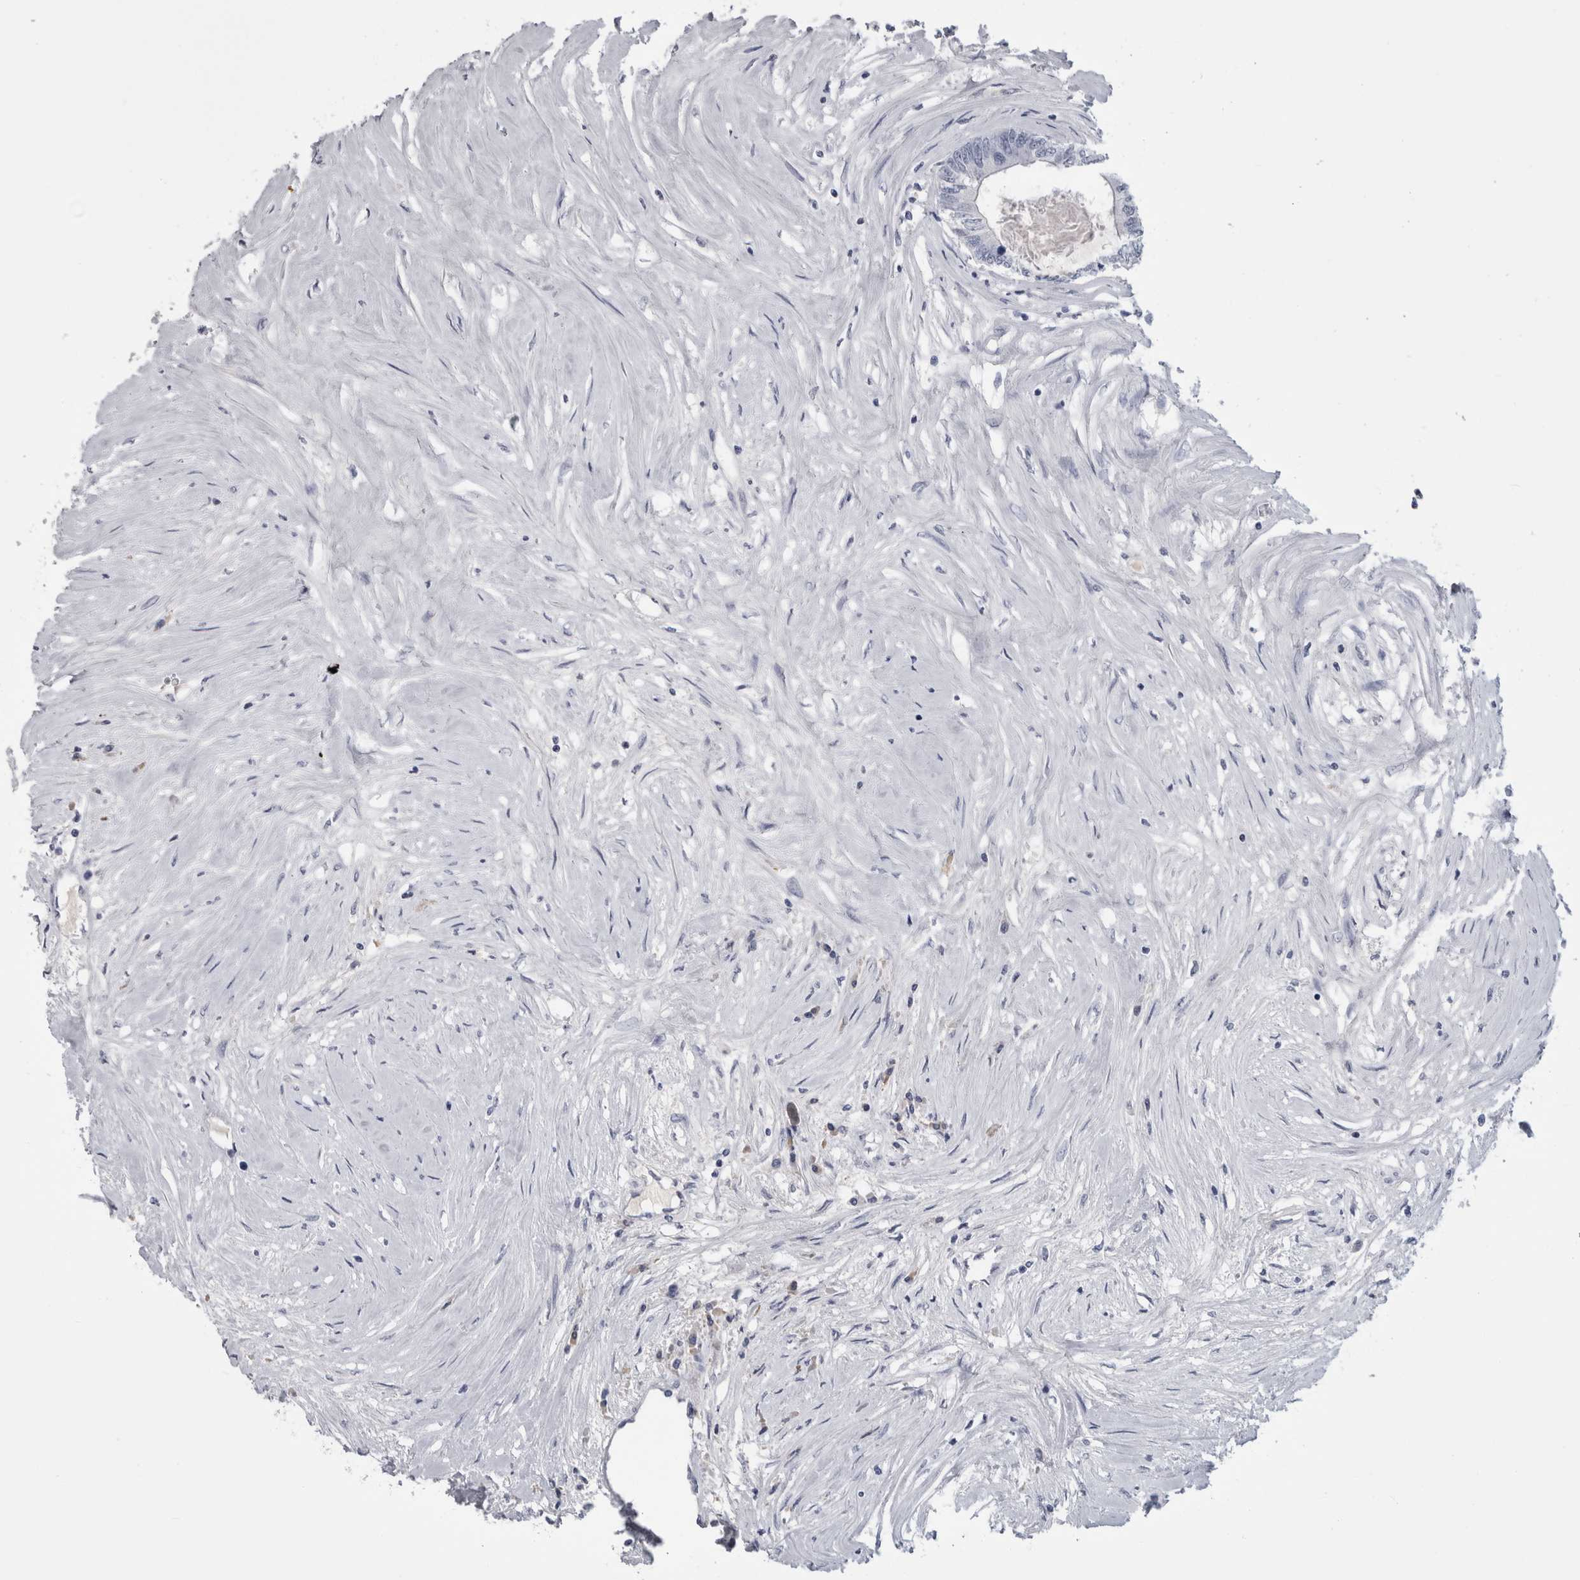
{"staining": {"intensity": "negative", "quantity": "none", "location": "none"}, "tissue": "colorectal cancer", "cell_type": "Tumor cells", "image_type": "cancer", "snomed": [{"axis": "morphology", "description": "Adenocarcinoma, NOS"}, {"axis": "topography", "description": "Rectum"}], "caption": "DAB immunohistochemical staining of human colorectal cancer exhibits no significant positivity in tumor cells.", "gene": "PAX5", "patient": {"sex": "male", "age": 63}}